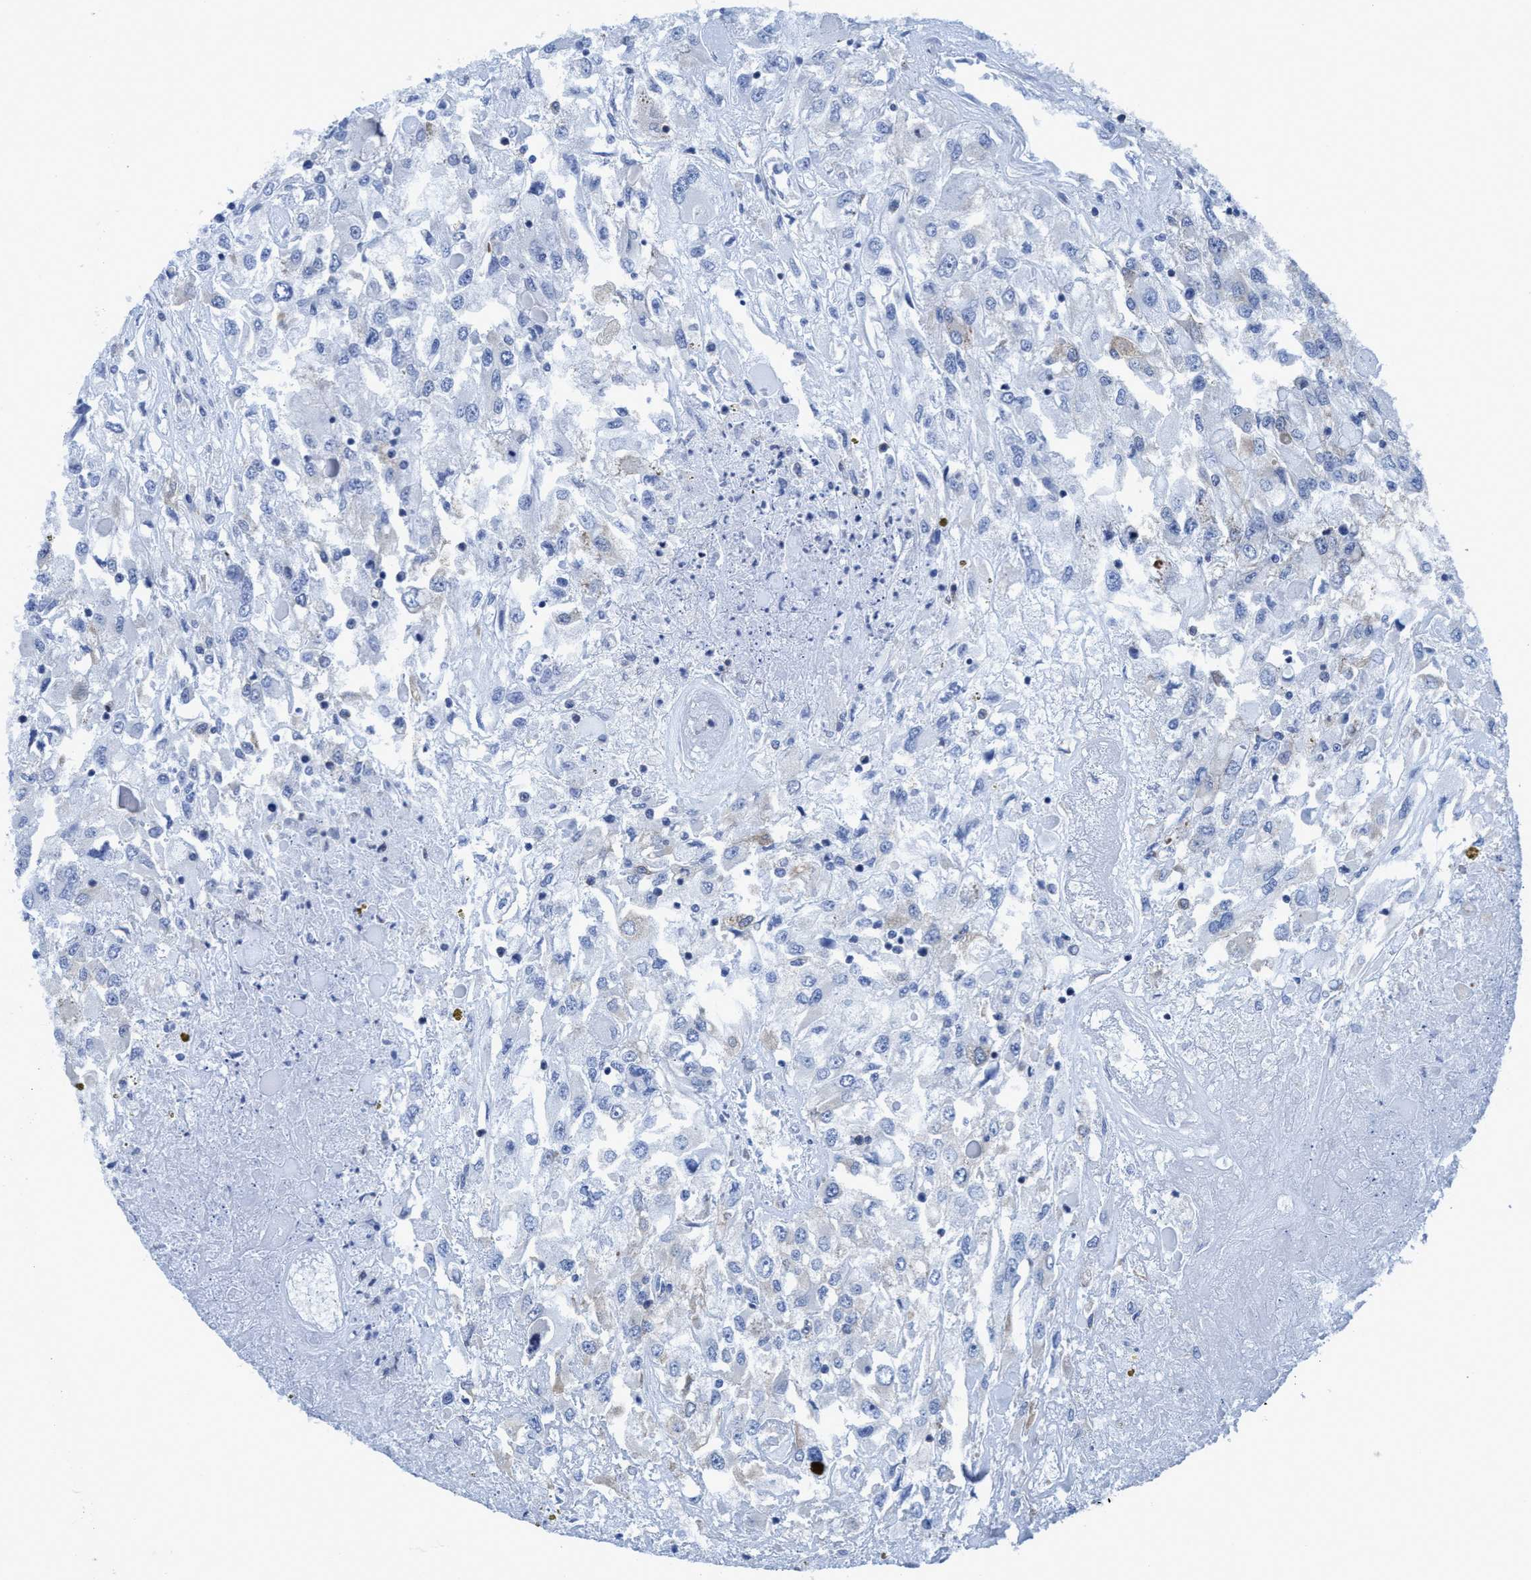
{"staining": {"intensity": "negative", "quantity": "none", "location": "none"}, "tissue": "renal cancer", "cell_type": "Tumor cells", "image_type": "cancer", "snomed": [{"axis": "morphology", "description": "Adenocarcinoma, NOS"}, {"axis": "topography", "description": "Kidney"}], "caption": "This is an immunohistochemistry (IHC) image of adenocarcinoma (renal). There is no positivity in tumor cells.", "gene": "NMT1", "patient": {"sex": "female", "age": 52}}